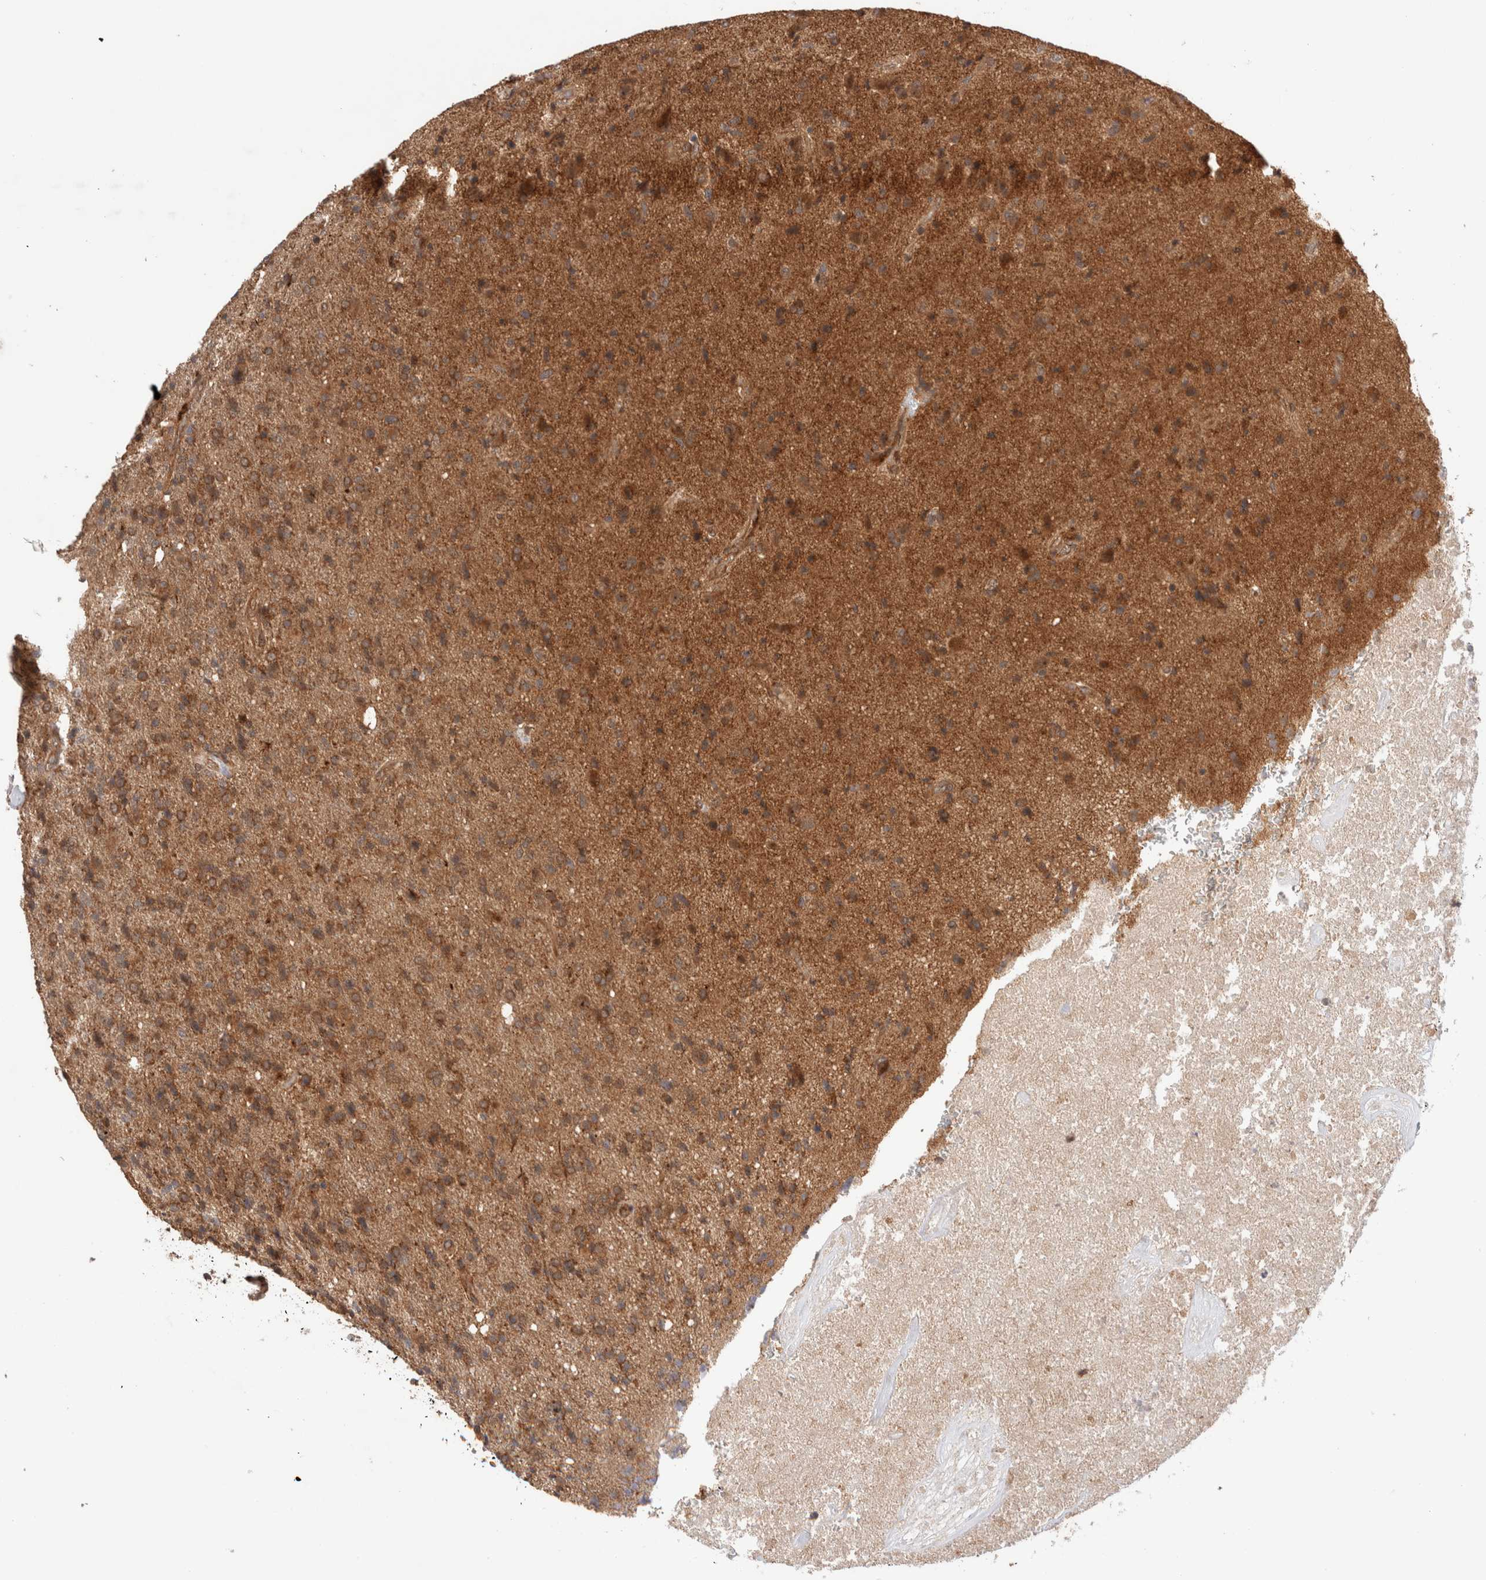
{"staining": {"intensity": "moderate", "quantity": ">75%", "location": "cytoplasmic/membranous"}, "tissue": "glioma", "cell_type": "Tumor cells", "image_type": "cancer", "snomed": [{"axis": "morphology", "description": "Glioma, malignant, High grade"}, {"axis": "topography", "description": "Brain"}], "caption": "An image showing moderate cytoplasmic/membranous expression in approximately >75% of tumor cells in malignant high-grade glioma, as visualized by brown immunohistochemical staining.", "gene": "SIKE1", "patient": {"sex": "male", "age": 72}}